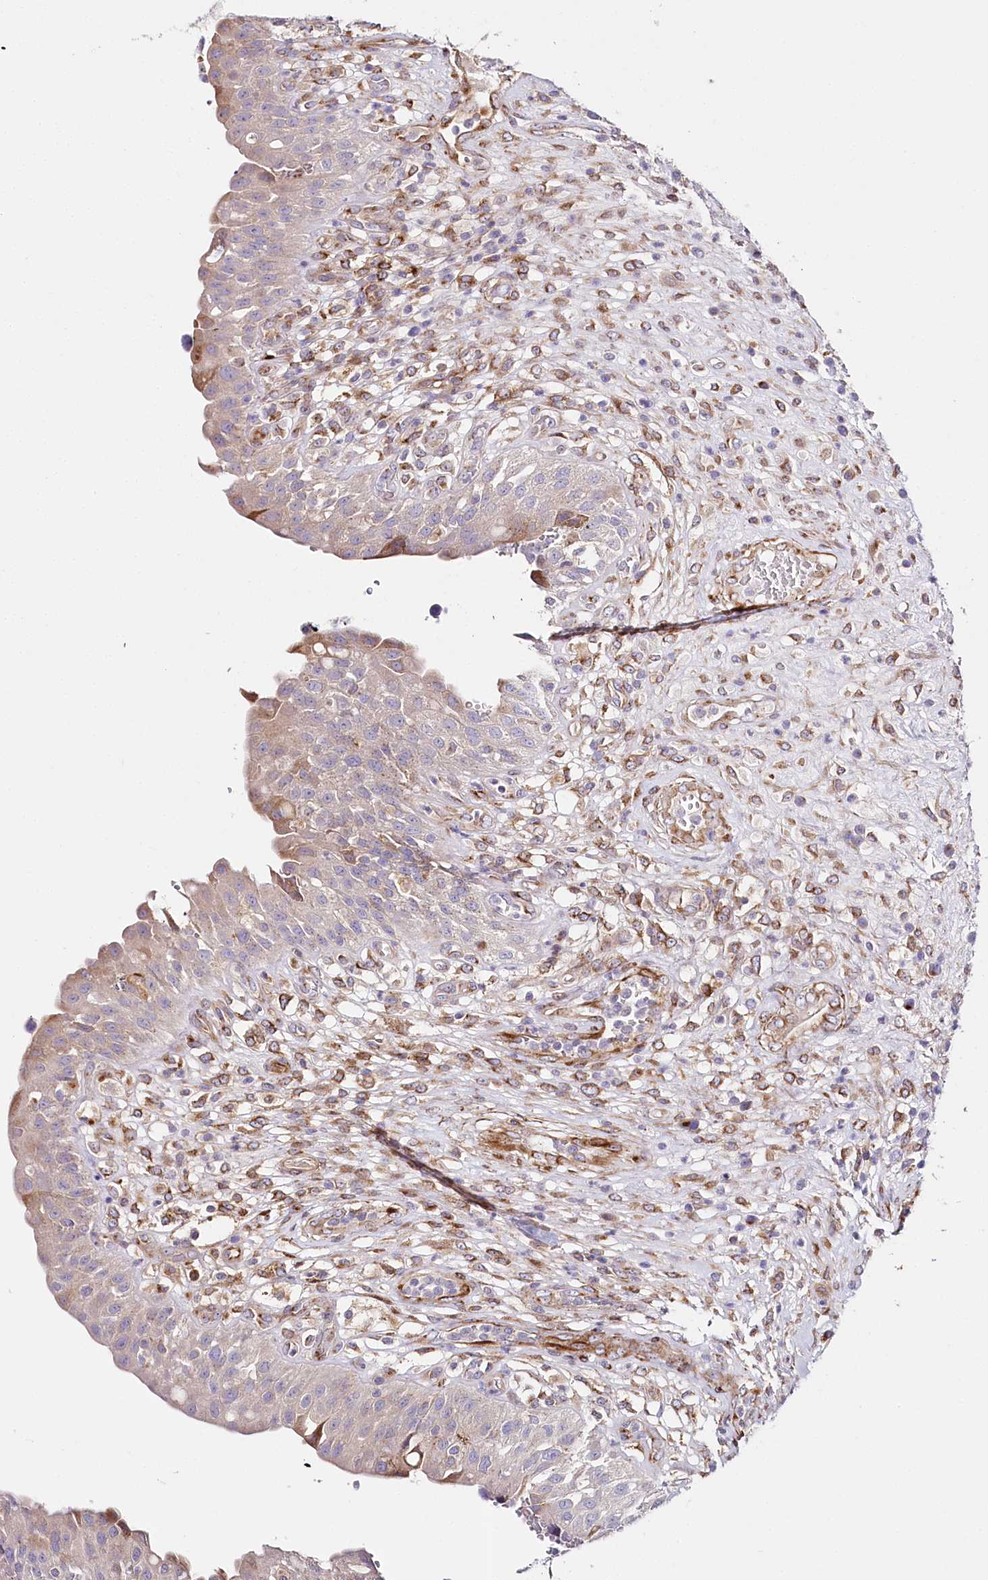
{"staining": {"intensity": "strong", "quantity": "<25%", "location": "cytoplasmic/membranous"}, "tissue": "urinary bladder", "cell_type": "Urothelial cells", "image_type": "normal", "snomed": [{"axis": "morphology", "description": "Normal tissue, NOS"}, {"axis": "topography", "description": "Urinary bladder"}], "caption": "Protein expression analysis of unremarkable human urinary bladder reveals strong cytoplasmic/membranous expression in approximately <25% of urothelial cells.", "gene": "ABRAXAS2", "patient": {"sex": "female", "age": 62}}